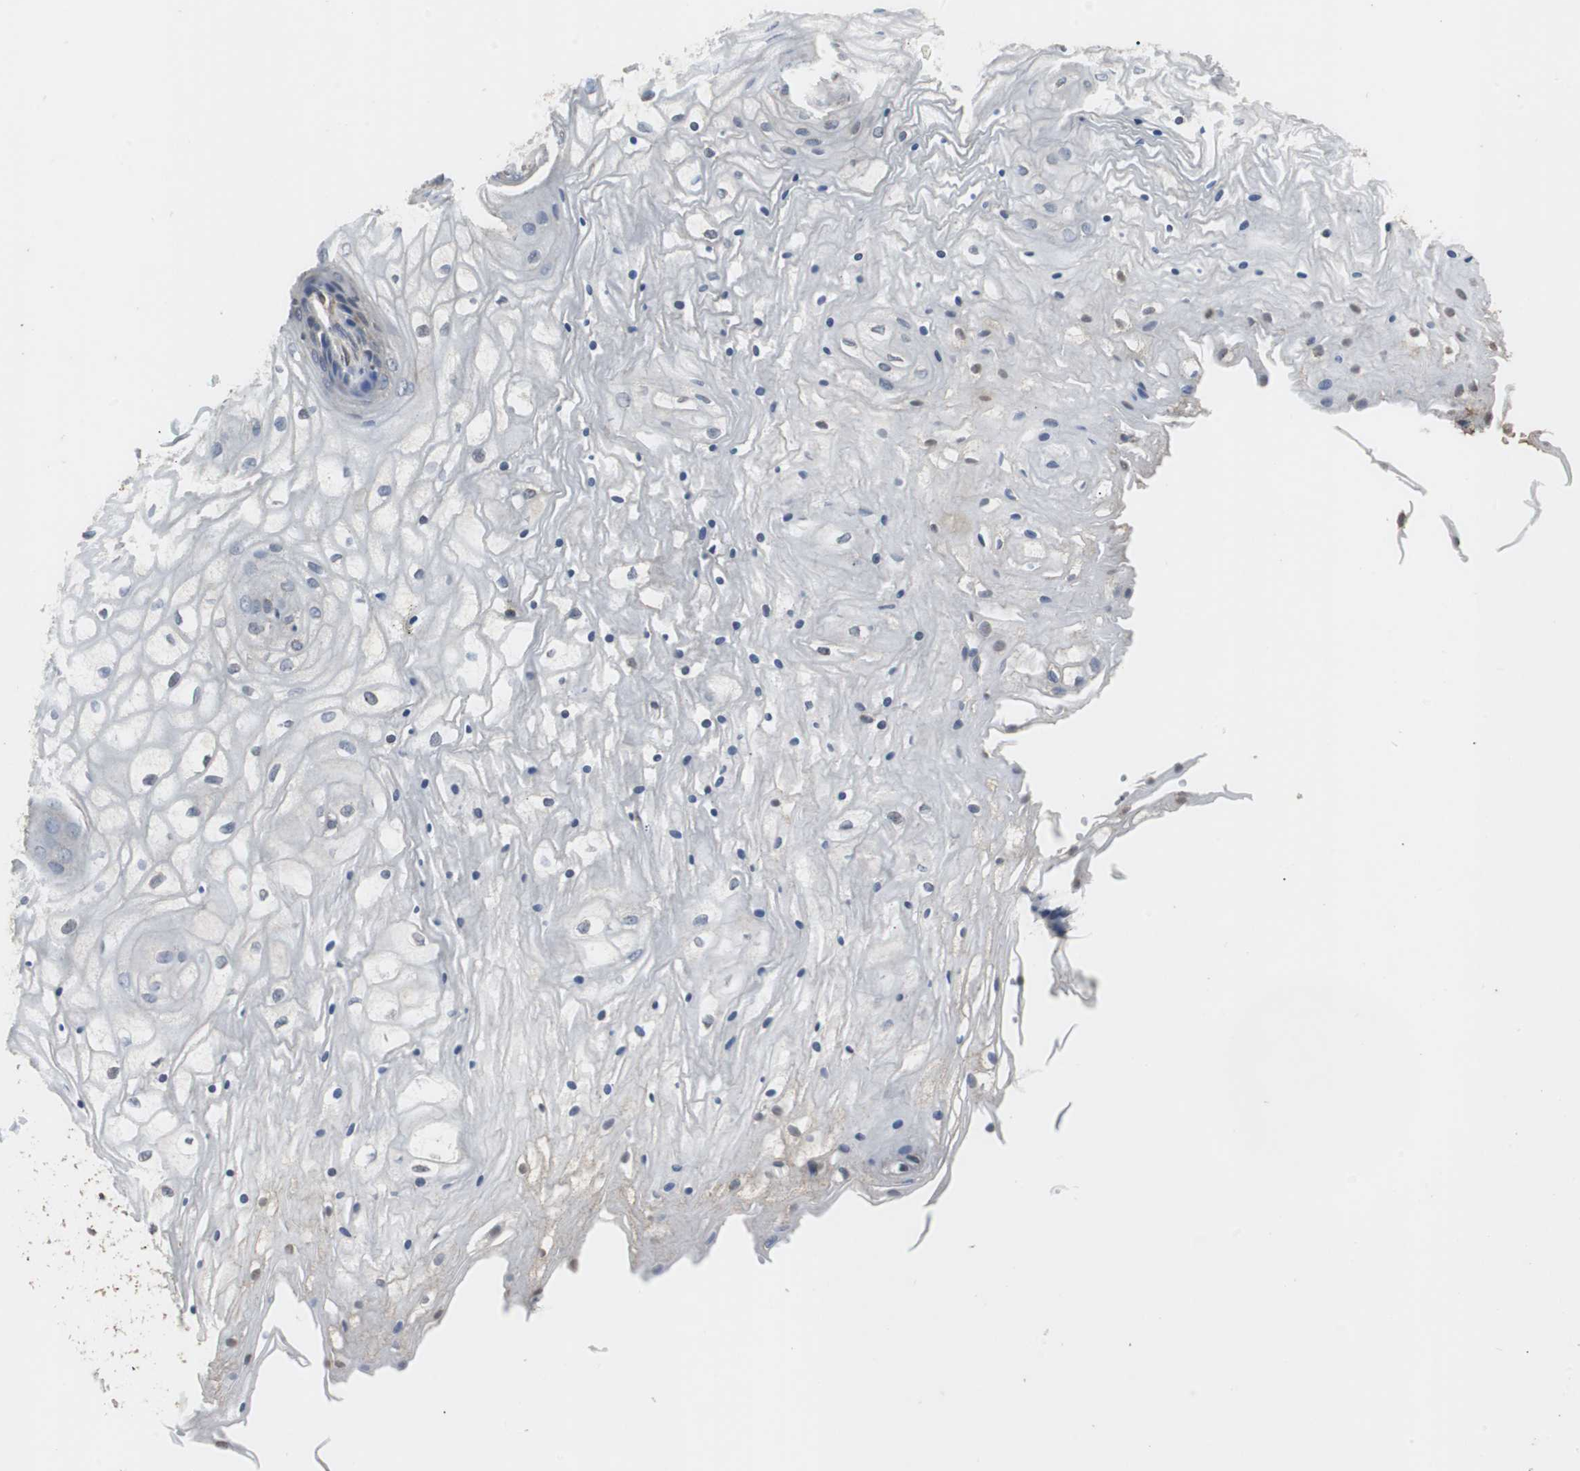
{"staining": {"intensity": "weak", "quantity": "<25%", "location": "cytoplasmic/membranous"}, "tissue": "vagina", "cell_type": "Squamous epithelial cells", "image_type": "normal", "snomed": [{"axis": "morphology", "description": "Normal tissue, NOS"}, {"axis": "topography", "description": "Vagina"}], "caption": "The image exhibits no significant staining in squamous epithelial cells of vagina.", "gene": "VBP1", "patient": {"sex": "female", "age": 34}}